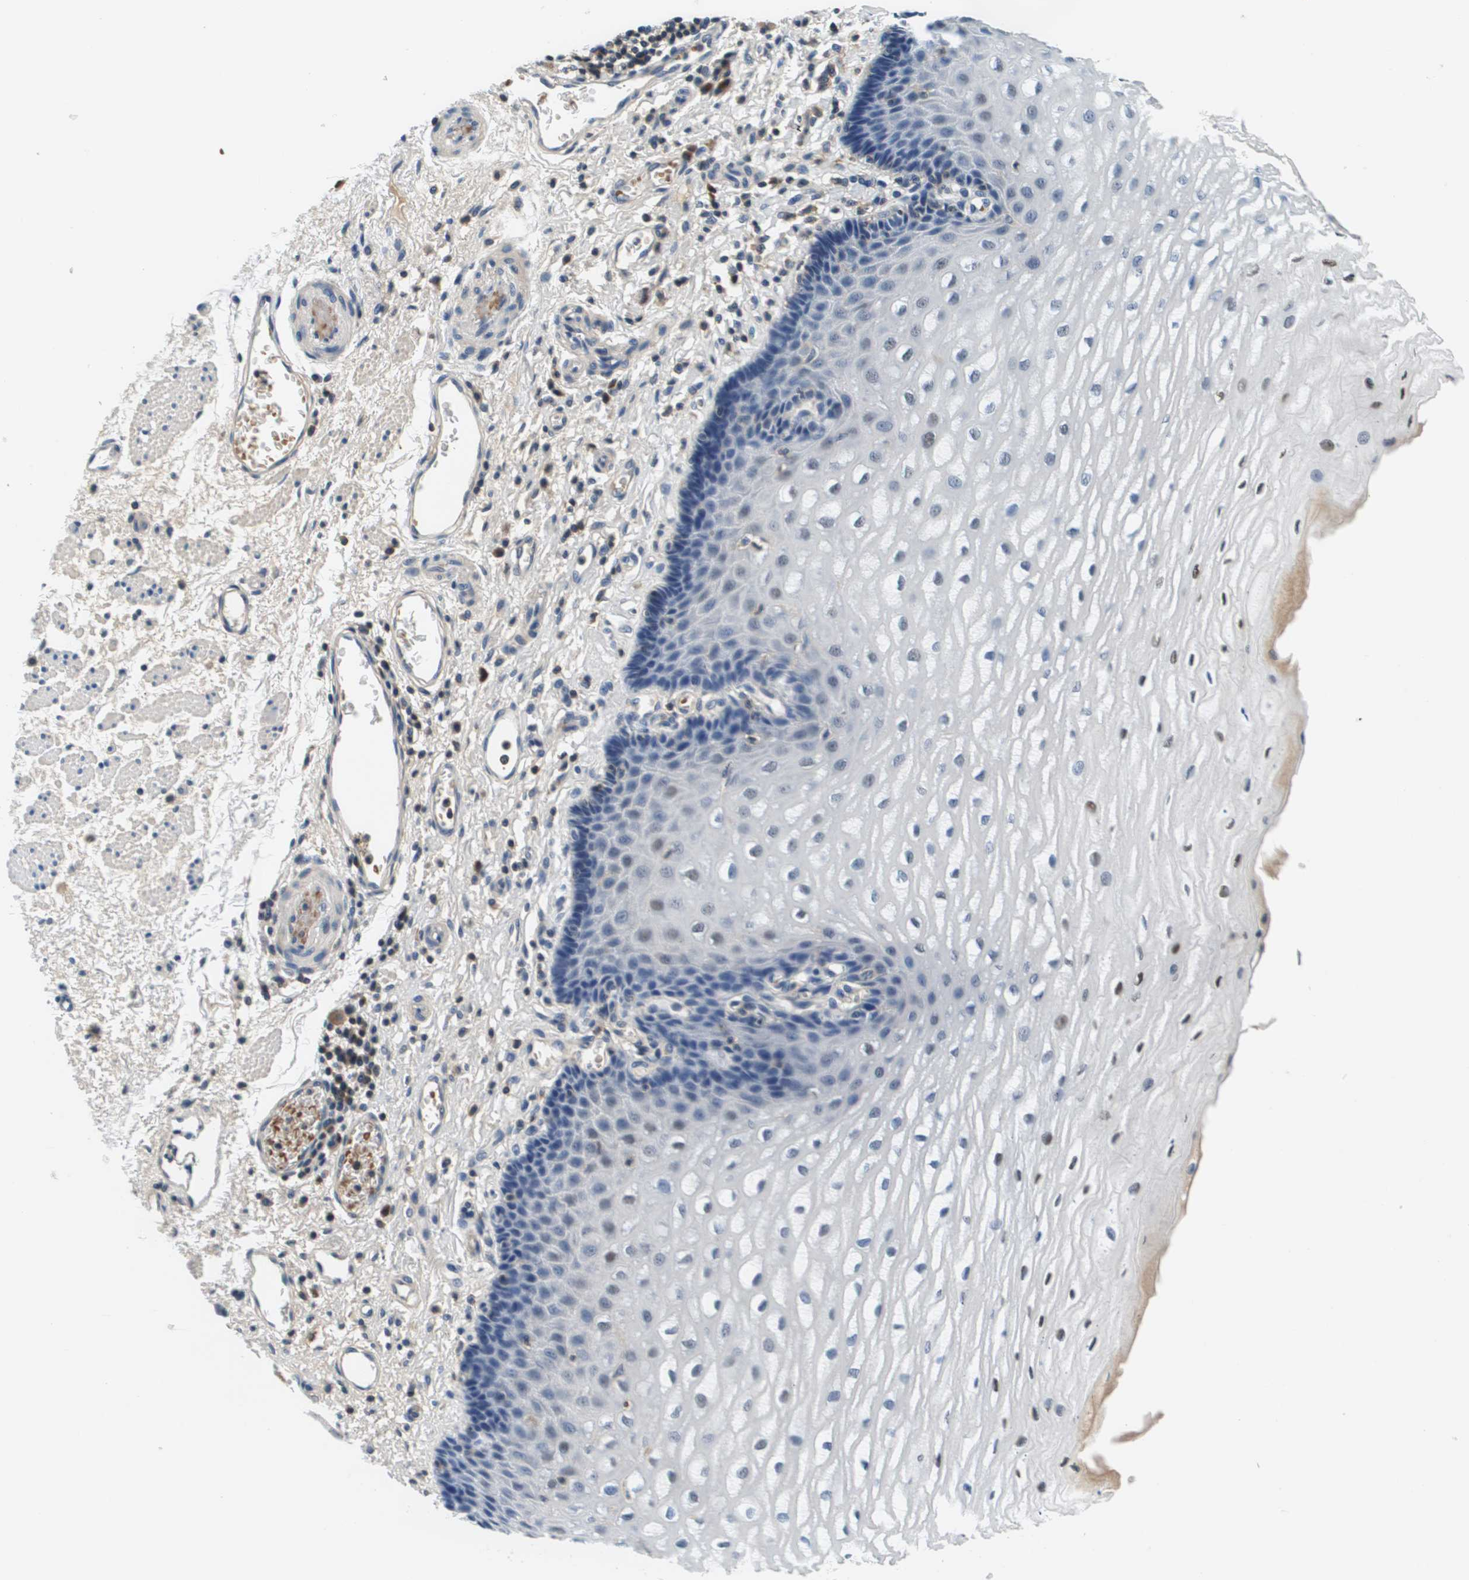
{"staining": {"intensity": "moderate", "quantity": "<25%", "location": "nuclear"}, "tissue": "esophagus", "cell_type": "Squamous epithelial cells", "image_type": "normal", "snomed": [{"axis": "morphology", "description": "Normal tissue, NOS"}, {"axis": "topography", "description": "Esophagus"}], "caption": "Immunohistochemical staining of benign esophagus reveals moderate nuclear protein staining in approximately <25% of squamous epithelial cells.", "gene": "KCNQ5", "patient": {"sex": "male", "age": 54}}